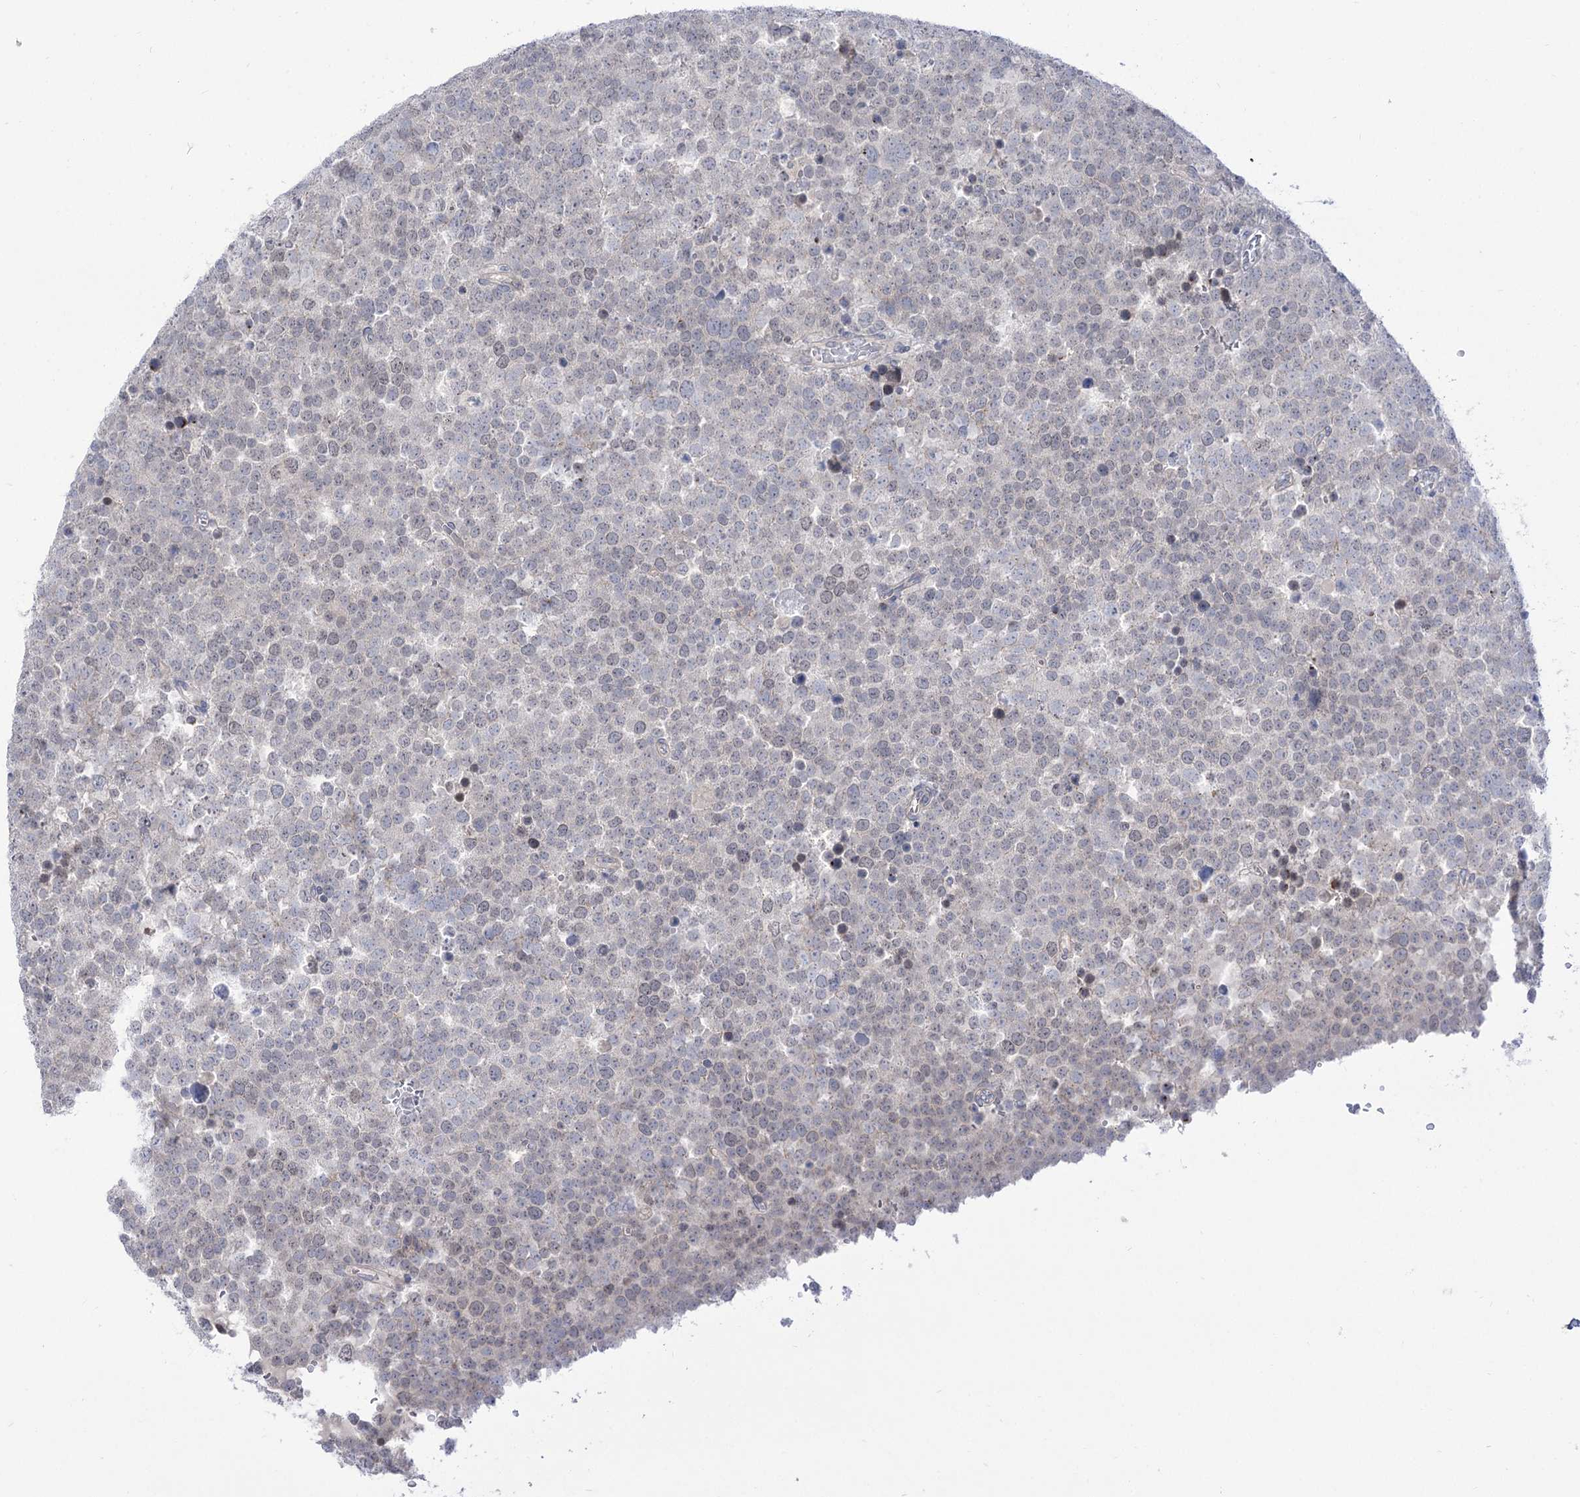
{"staining": {"intensity": "negative", "quantity": "none", "location": "none"}, "tissue": "testis cancer", "cell_type": "Tumor cells", "image_type": "cancer", "snomed": [{"axis": "morphology", "description": "Seminoma, NOS"}, {"axis": "topography", "description": "Testis"}], "caption": "Micrograph shows no significant protein expression in tumor cells of testis cancer (seminoma). Nuclei are stained in blue.", "gene": "HELT", "patient": {"sex": "male", "age": 71}}